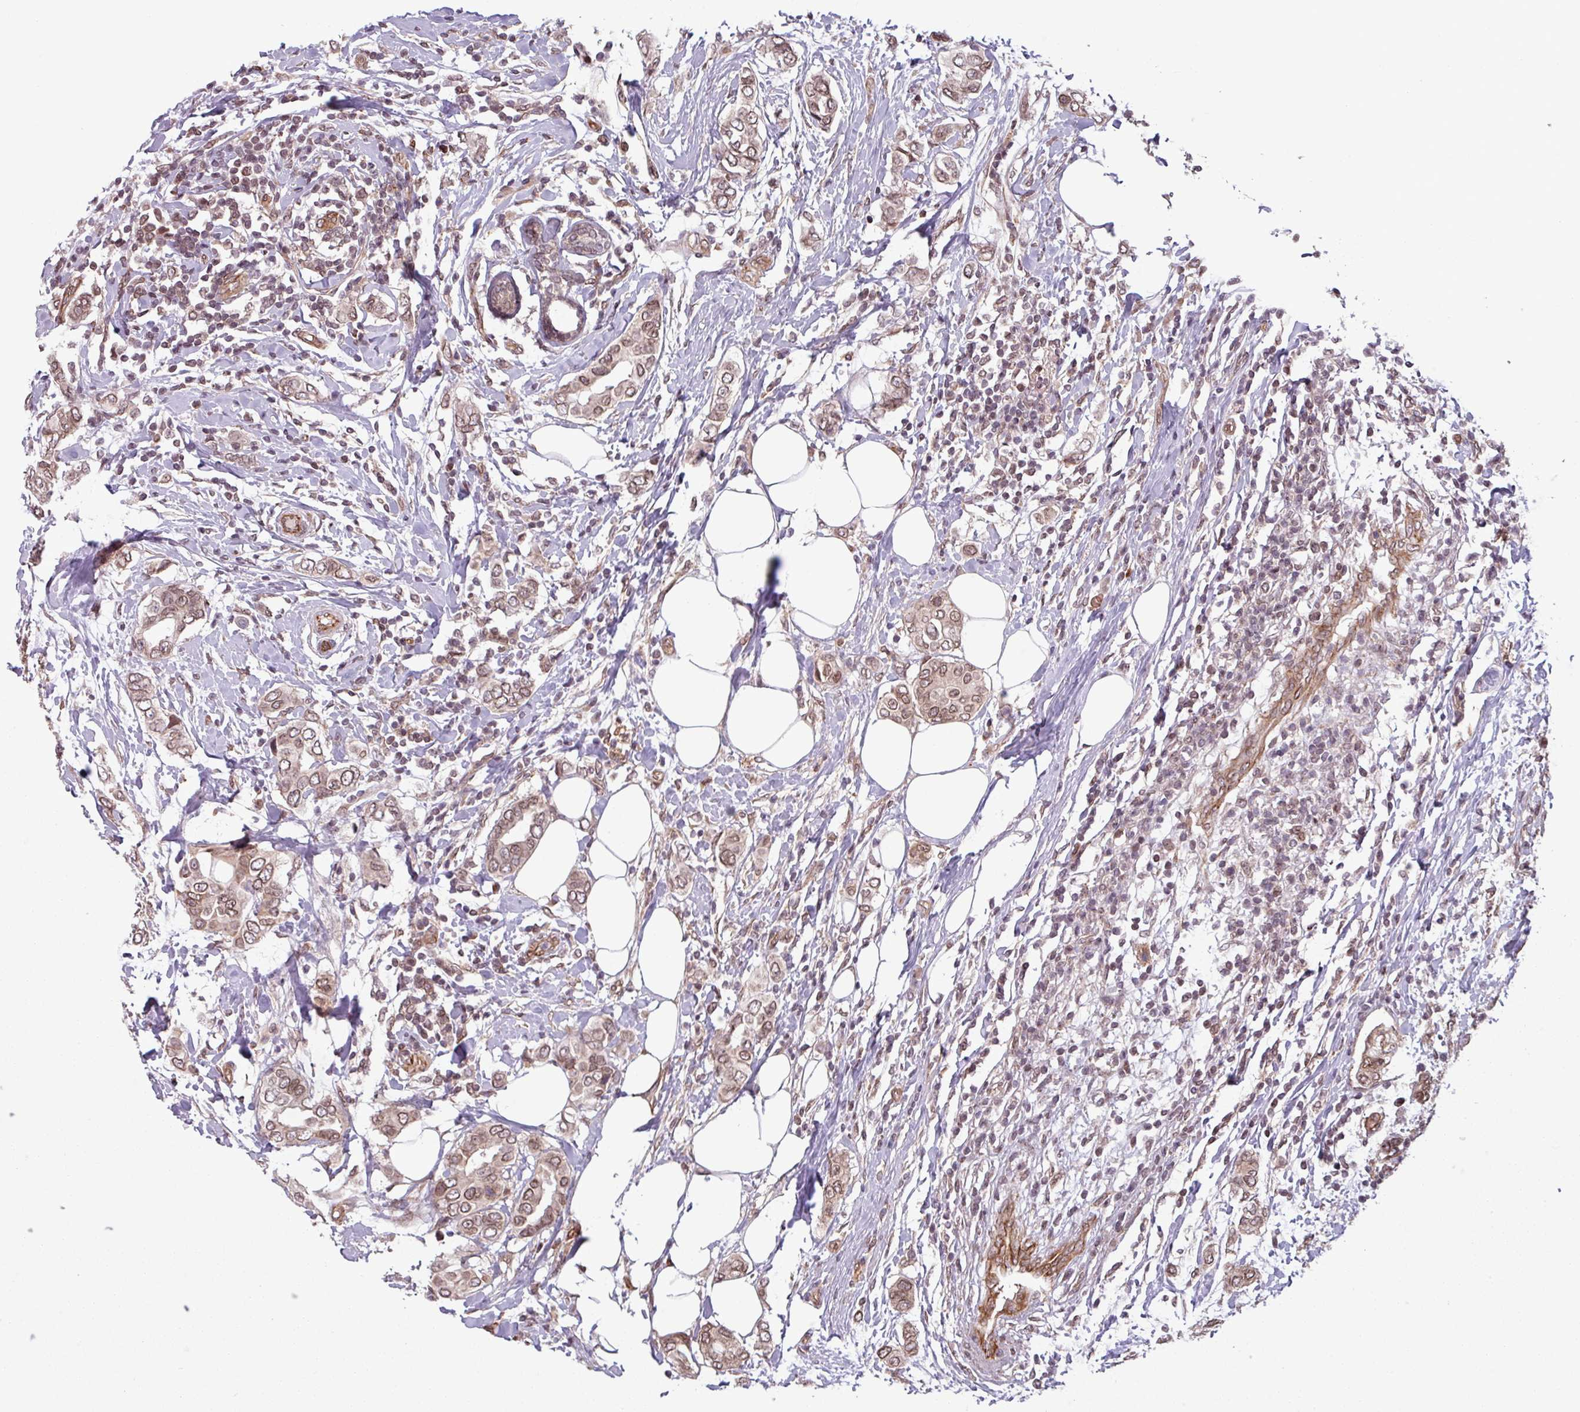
{"staining": {"intensity": "weak", "quantity": ">75%", "location": "cytoplasmic/membranous,nuclear"}, "tissue": "breast cancer", "cell_type": "Tumor cells", "image_type": "cancer", "snomed": [{"axis": "morphology", "description": "Lobular carcinoma"}, {"axis": "topography", "description": "Breast"}], "caption": "About >75% of tumor cells in human lobular carcinoma (breast) exhibit weak cytoplasmic/membranous and nuclear protein expression as visualized by brown immunohistochemical staining.", "gene": "RBM4B", "patient": {"sex": "female", "age": 51}}